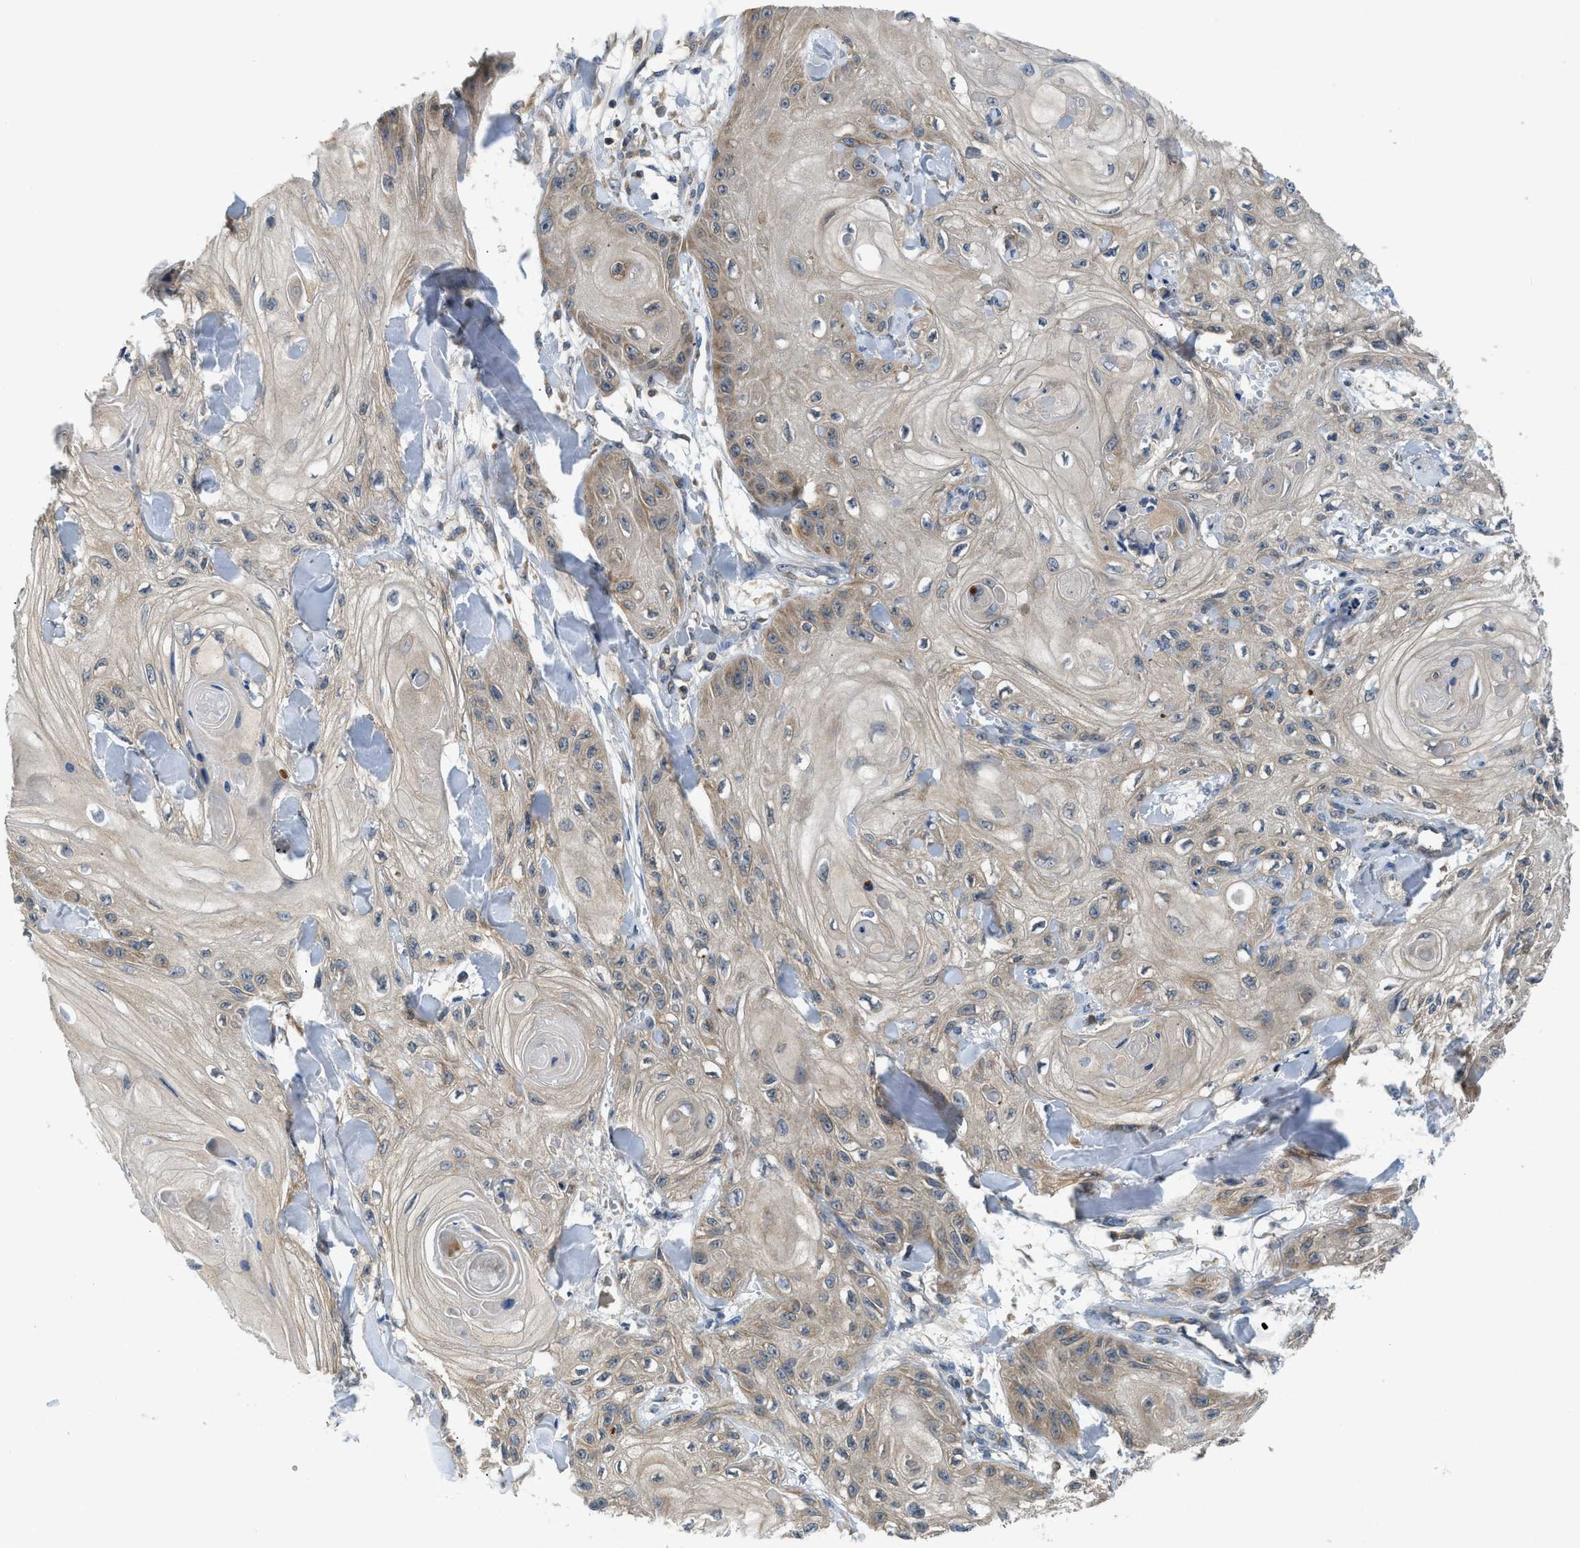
{"staining": {"intensity": "weak", "quantity": "25%-75%", "location": "cytoplasmic/membranous"}, "tissue": "skin cancer", "cell_type": "Tumor cells", "image_type": "cancer", "snomed": [{"axis": "morphology", "description": "Squamous cell carcinoma, NOS"}, {"axis": "topography", "description": "Skin"}], "caption": "Skin cancer (squamous cell carcinoma) was stained to show a protein in brown. There is low levels of weak cytoplasmic/membranous staining in approximately 25%-75% of tumor cells. (Stains: DAB in brown, nuclei in blue, Microscopy: brightfield microscopy at high magnification).", "gene": "PAFAH2", "patient": {"sex": "male", "age": 74}}